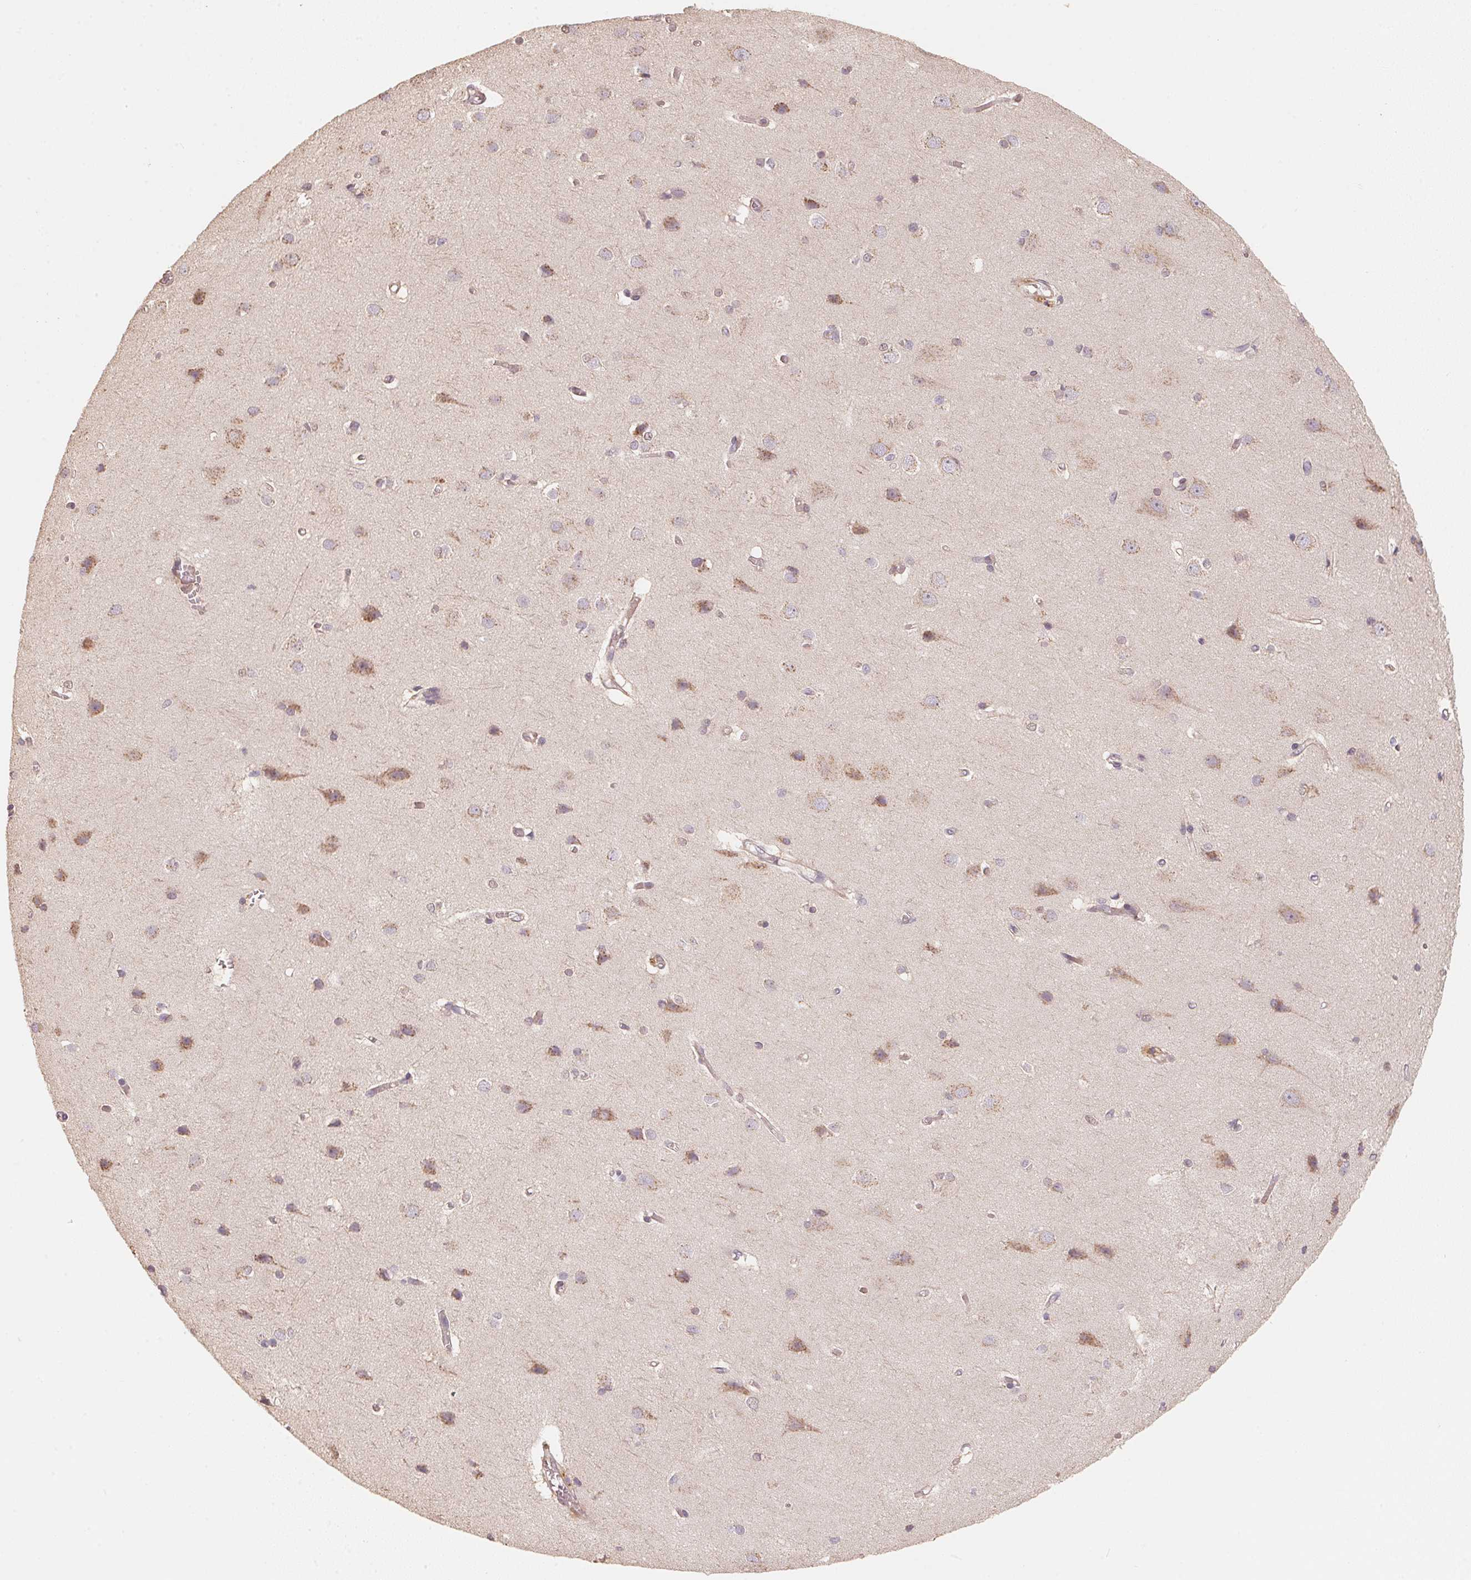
{"staining": {"intensity": "weak", "quantity": "25%-75%", "location": "cytoplasmic/membranous"}, "tissue": "cerebral cortex", "cell_type": "Endothelial cells", "image_type": "normal", "snomed": [{"axis": "morphology", "description": "Normal tissue, NOS"}, {"axis": "topography", "description": "Cerebral cortex"}], "caption": "Immunohistochemistry of benign human cerebral cortex reveals low levels of weak cytoplasmic/membranous expression in about 25%-75% of endothelial cells. The protein is stained brown, and the nuclei are stained in blue (DAB (3,3'-diaminobenzidine) IHC with brightfield microscopy, high magnification).", "gene": "TSPAN12", "patient": {"sex": "male", "age": 37}}